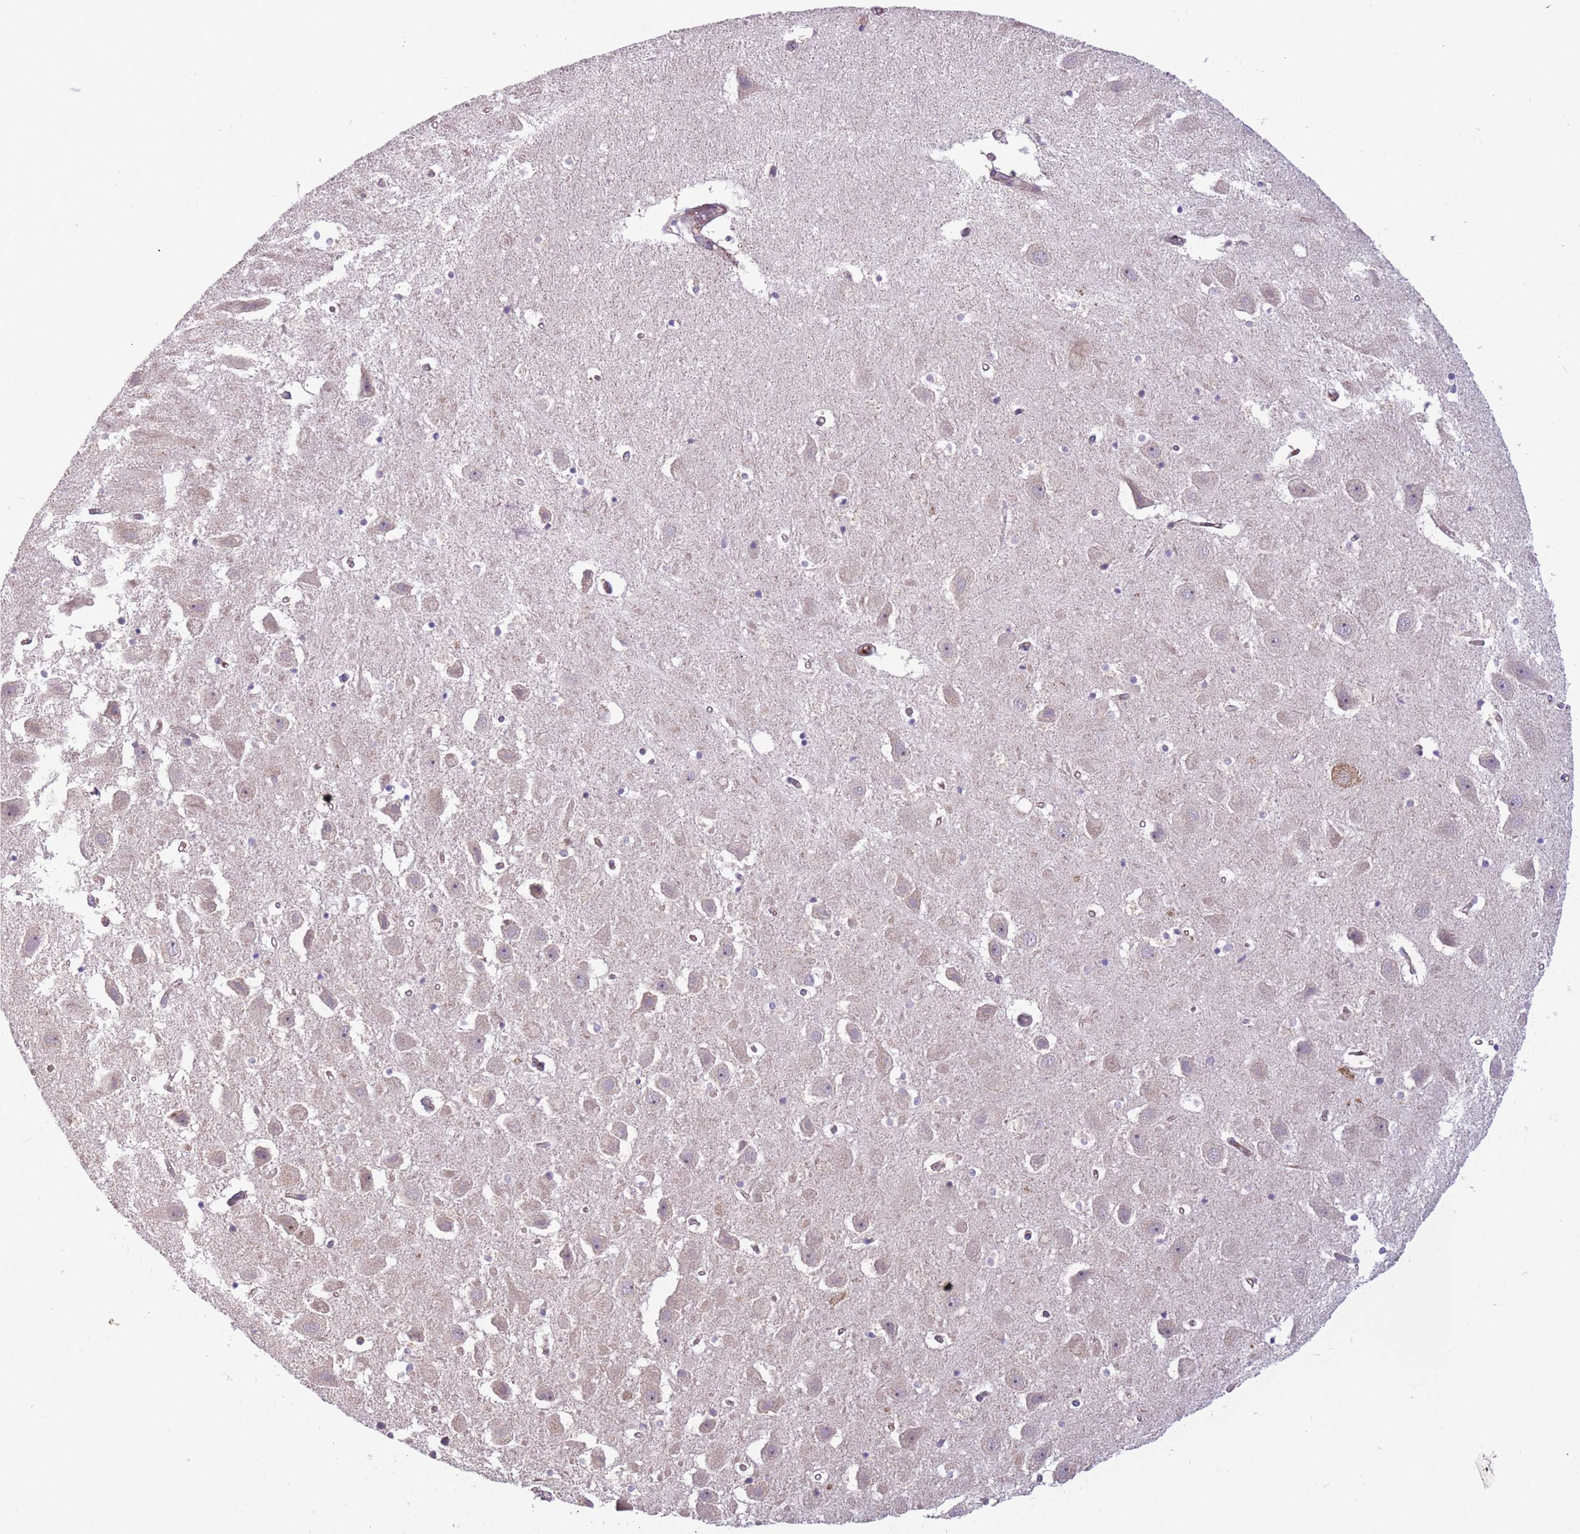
{"staining": {"intensity": "negative", "quantity": "none", "location": "none"}, "tissue": "hippocampus", "cell_type": "Glial cells", "image_type": "normal", "snomed": [{"axis": "morphology", "description": "Normal tissue, NOS"}, {"axis": "topography", "description": "Hippocampus"}], "caption": "High magnification brightfield microscopy of benign hippocampus stained with DAB (brown) and counterstained with hematoxylin (blue): glial cells show no significant expression.", "gene": "MRPS18C", "patient": {"sex": "female", "age": 52}}